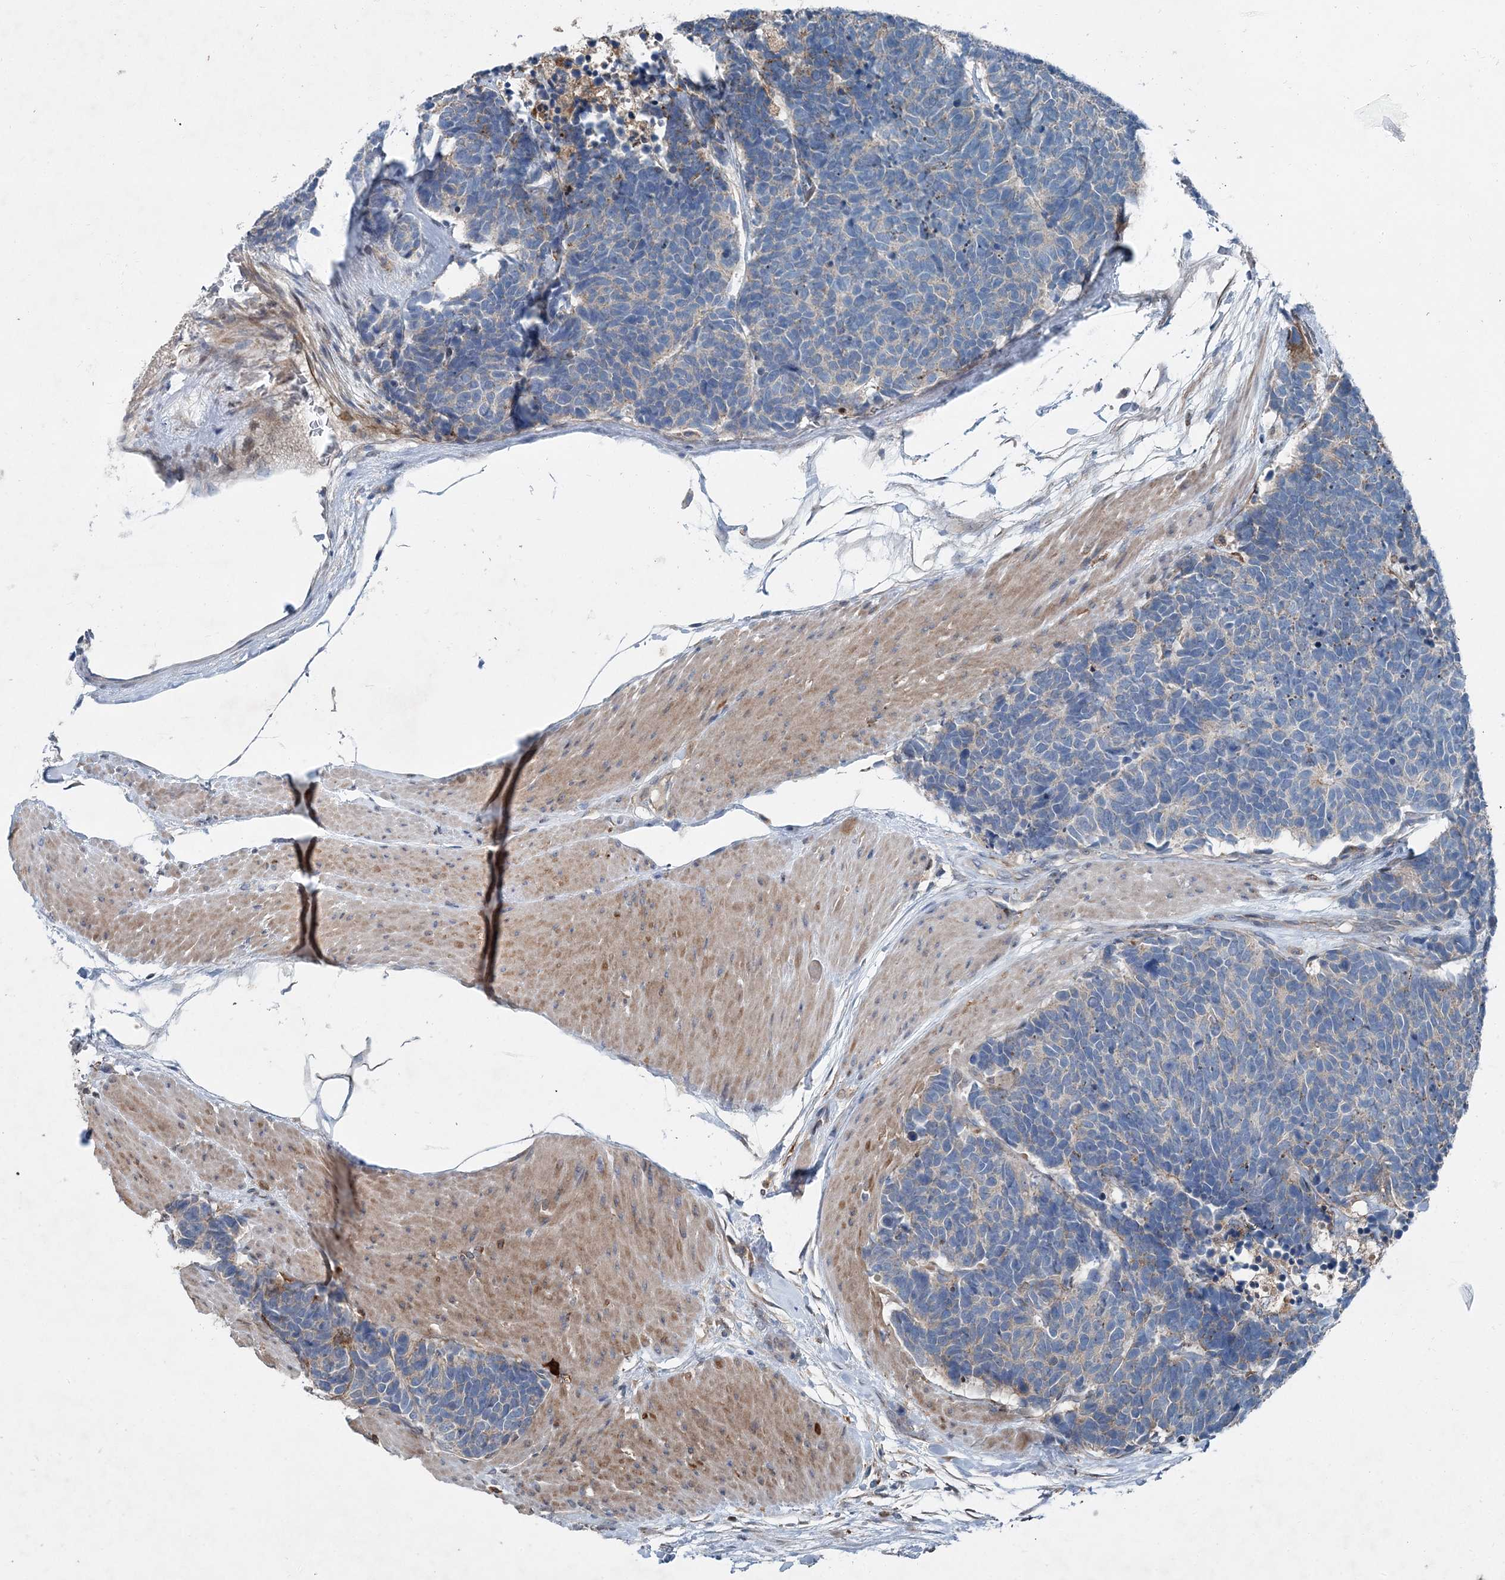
{"staining": {"intensity": "negative", "quantity": "none", "location": "none"}, "tissue": "carcinoid", "cell_type": "Tumor cells", "image_type": "cancer", "snomed": [{"axis": "morphology", "description": "Carcinoma, NOS"}, {"axis": "morphology", "description": "Carcinoid, malignant, NOS"}, {"axis": "topography", "description": "Urinary bladder"}], "caption": "Immunohistochemical staining of human carcinoma shows no significant expression in tumor cells. (DAB (3,3'-diaminobenzidine) immunohistochemistry with hematoxylin counter stain).", "gene": "SPOPL", "patient": {"sex": "male", "age": 57}}